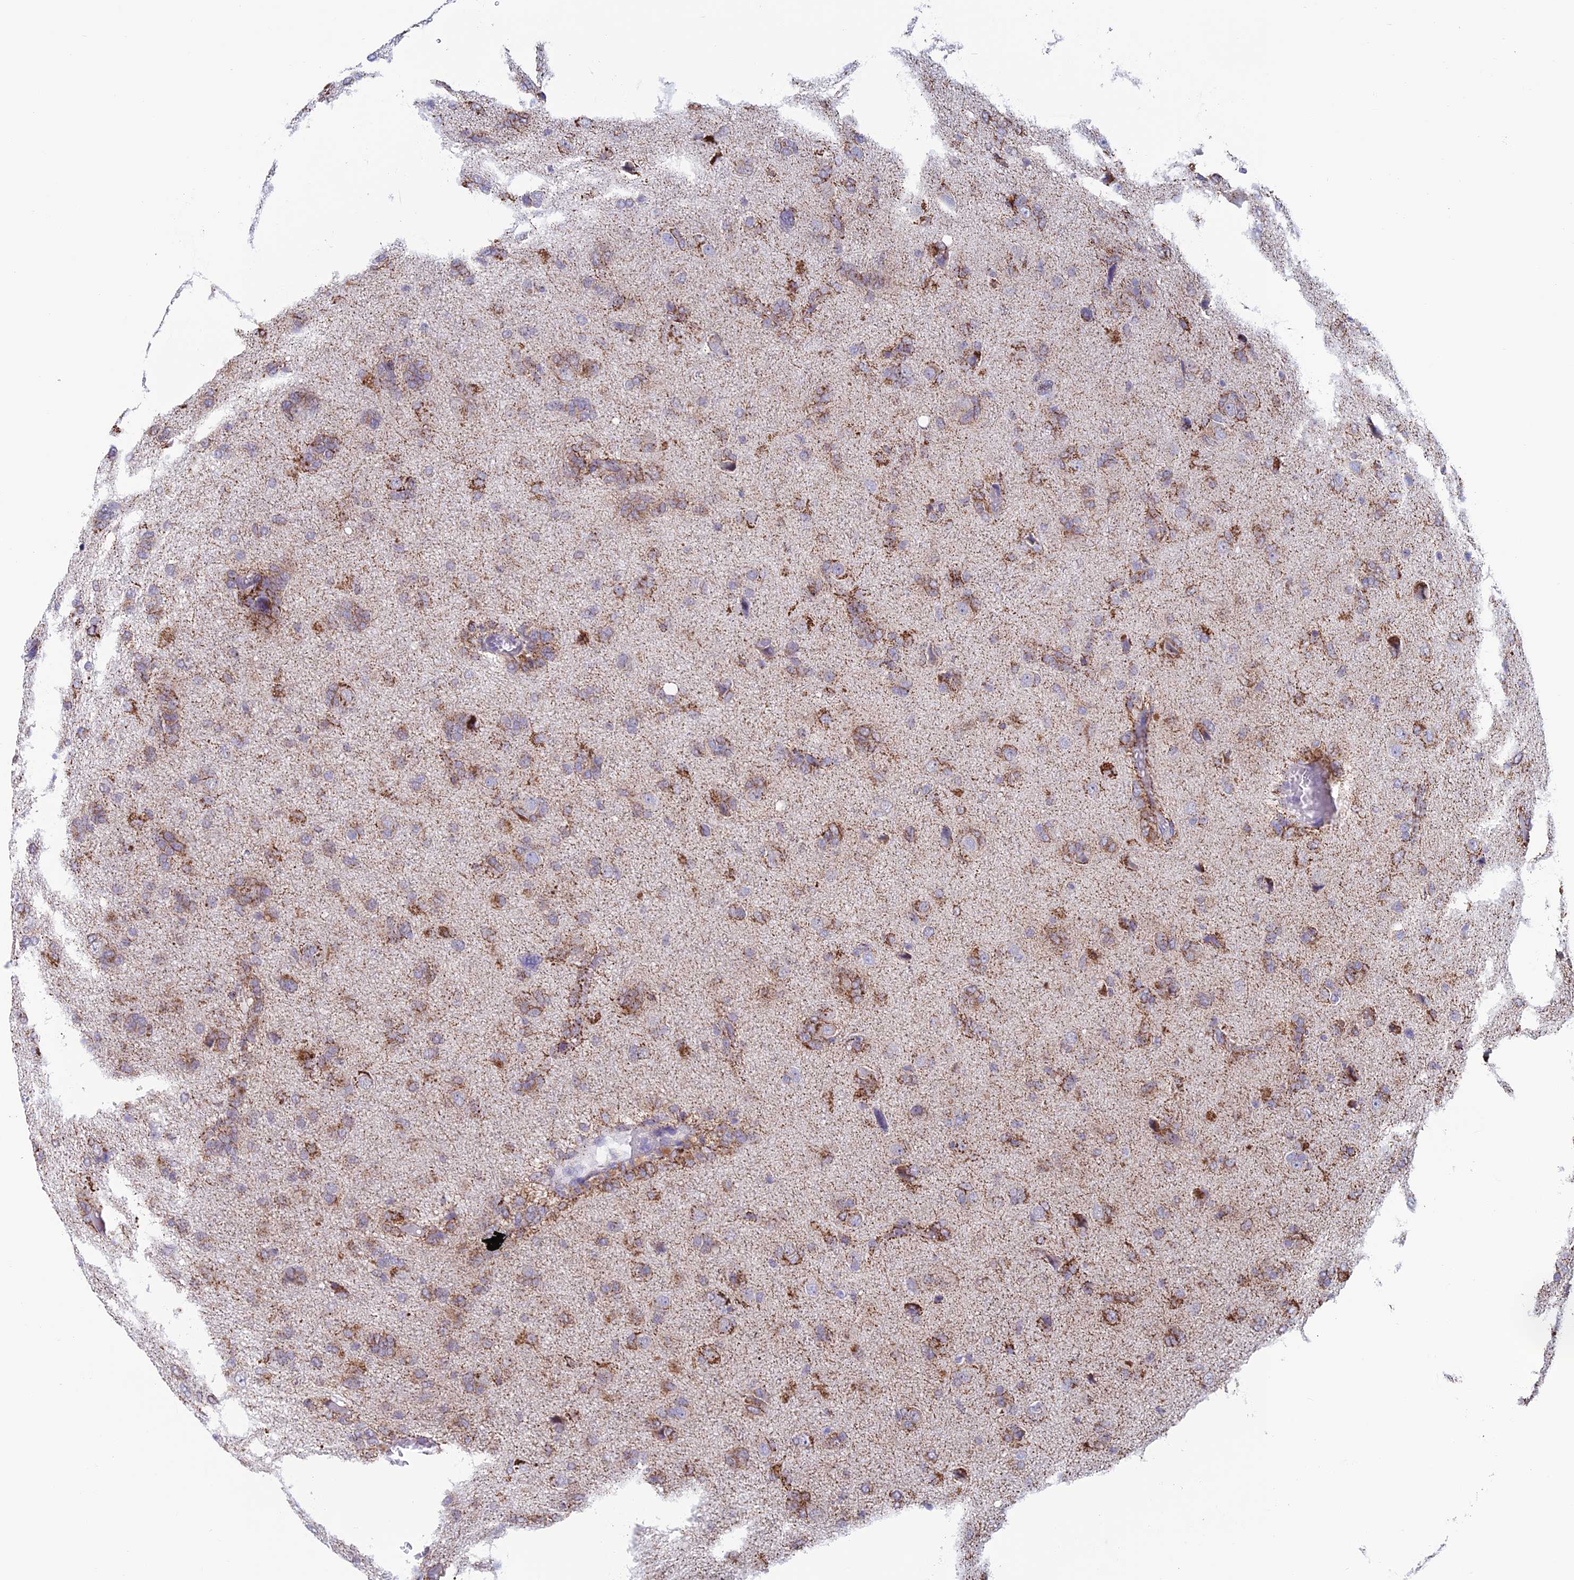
{"staining": {"intensity": "moderate", "quantity": ">75%", "location": "cytoplasmic/membranous"}, "tissue": "glioma", "cell_type": "Tumor cells", "image_type": "cancer", "snomed": [{"axis": "morphology", "description": "Glioma, malignant, High grade"}, {"axis": "topography", "description": "Brain"}], "caption": "Tumor cells show medium levels of moderate cytoplasmic/membranous expression in approximately >75% of cells in high-grade glioma (malignant). The protein of interest is stained brown, and the nuclei are stained in blue (DAB (3,3'-diaminobenzidine) IHC with brightfield microscopy, high magnification).", "gene": "ZNG1B", "patient": {"sex": "female", "age": 59}}